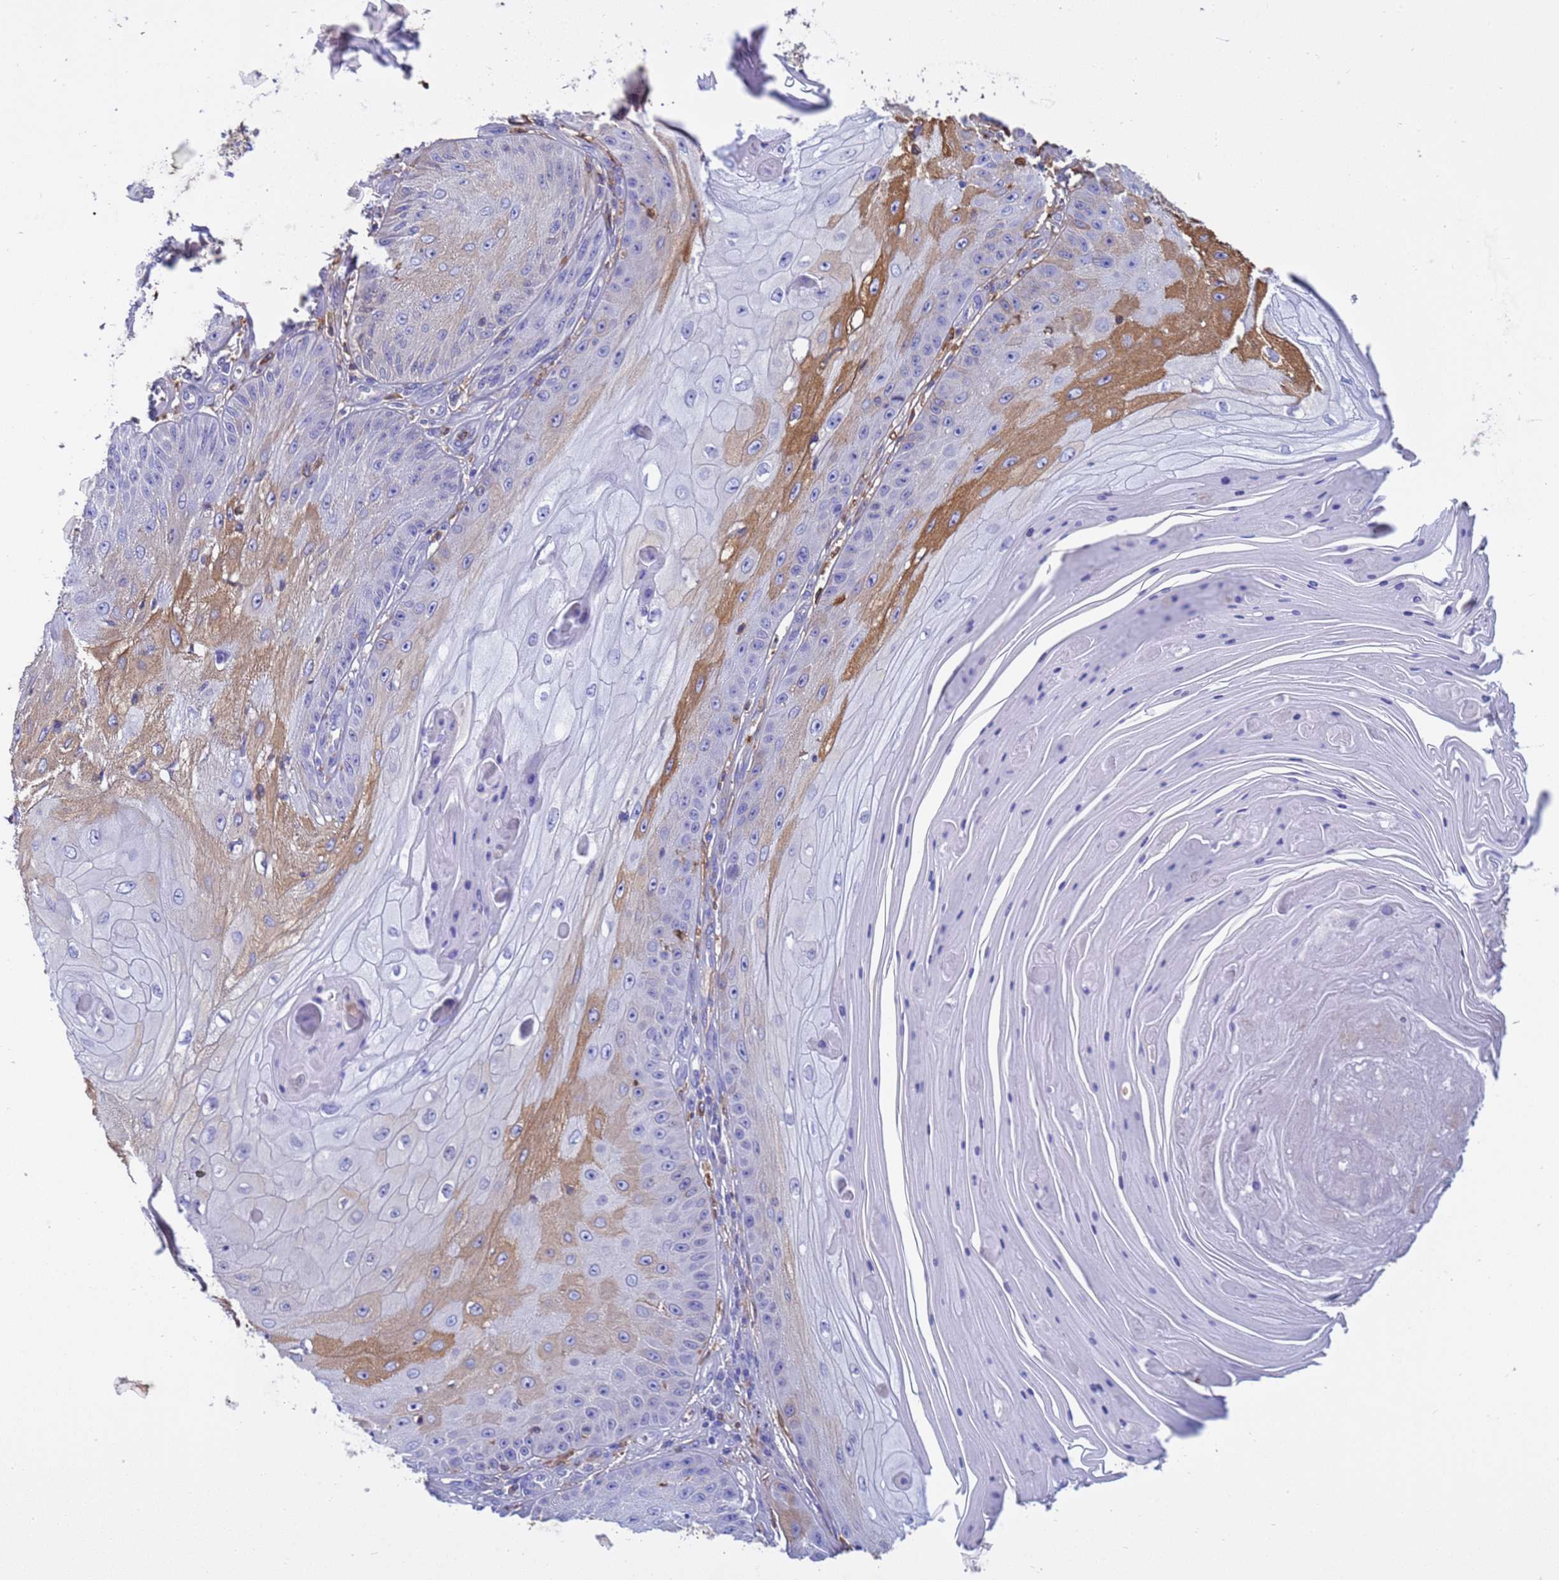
{"staining": {"intensity": "moderate", "quantity": "<25%", "location": "cytoplasmic/membranous"}, "tissue": "skin cancer", "cell_type": "Tumor cells", "image_type": "cancer", "snomed": [{"axis": "morphology", "description": "Squamous cell carcinoma, NOS"}, {"axis": "topography", "description": "Skin"}], "caption": "The histopathology image shows staining of squamous cell carcinoma (skin), revealing moderate cytoplasmic/membranous protein positivity (brown color) within tumor cells.", "gene": "H1-7", "patient": {"sex": "male", "age": 70}}